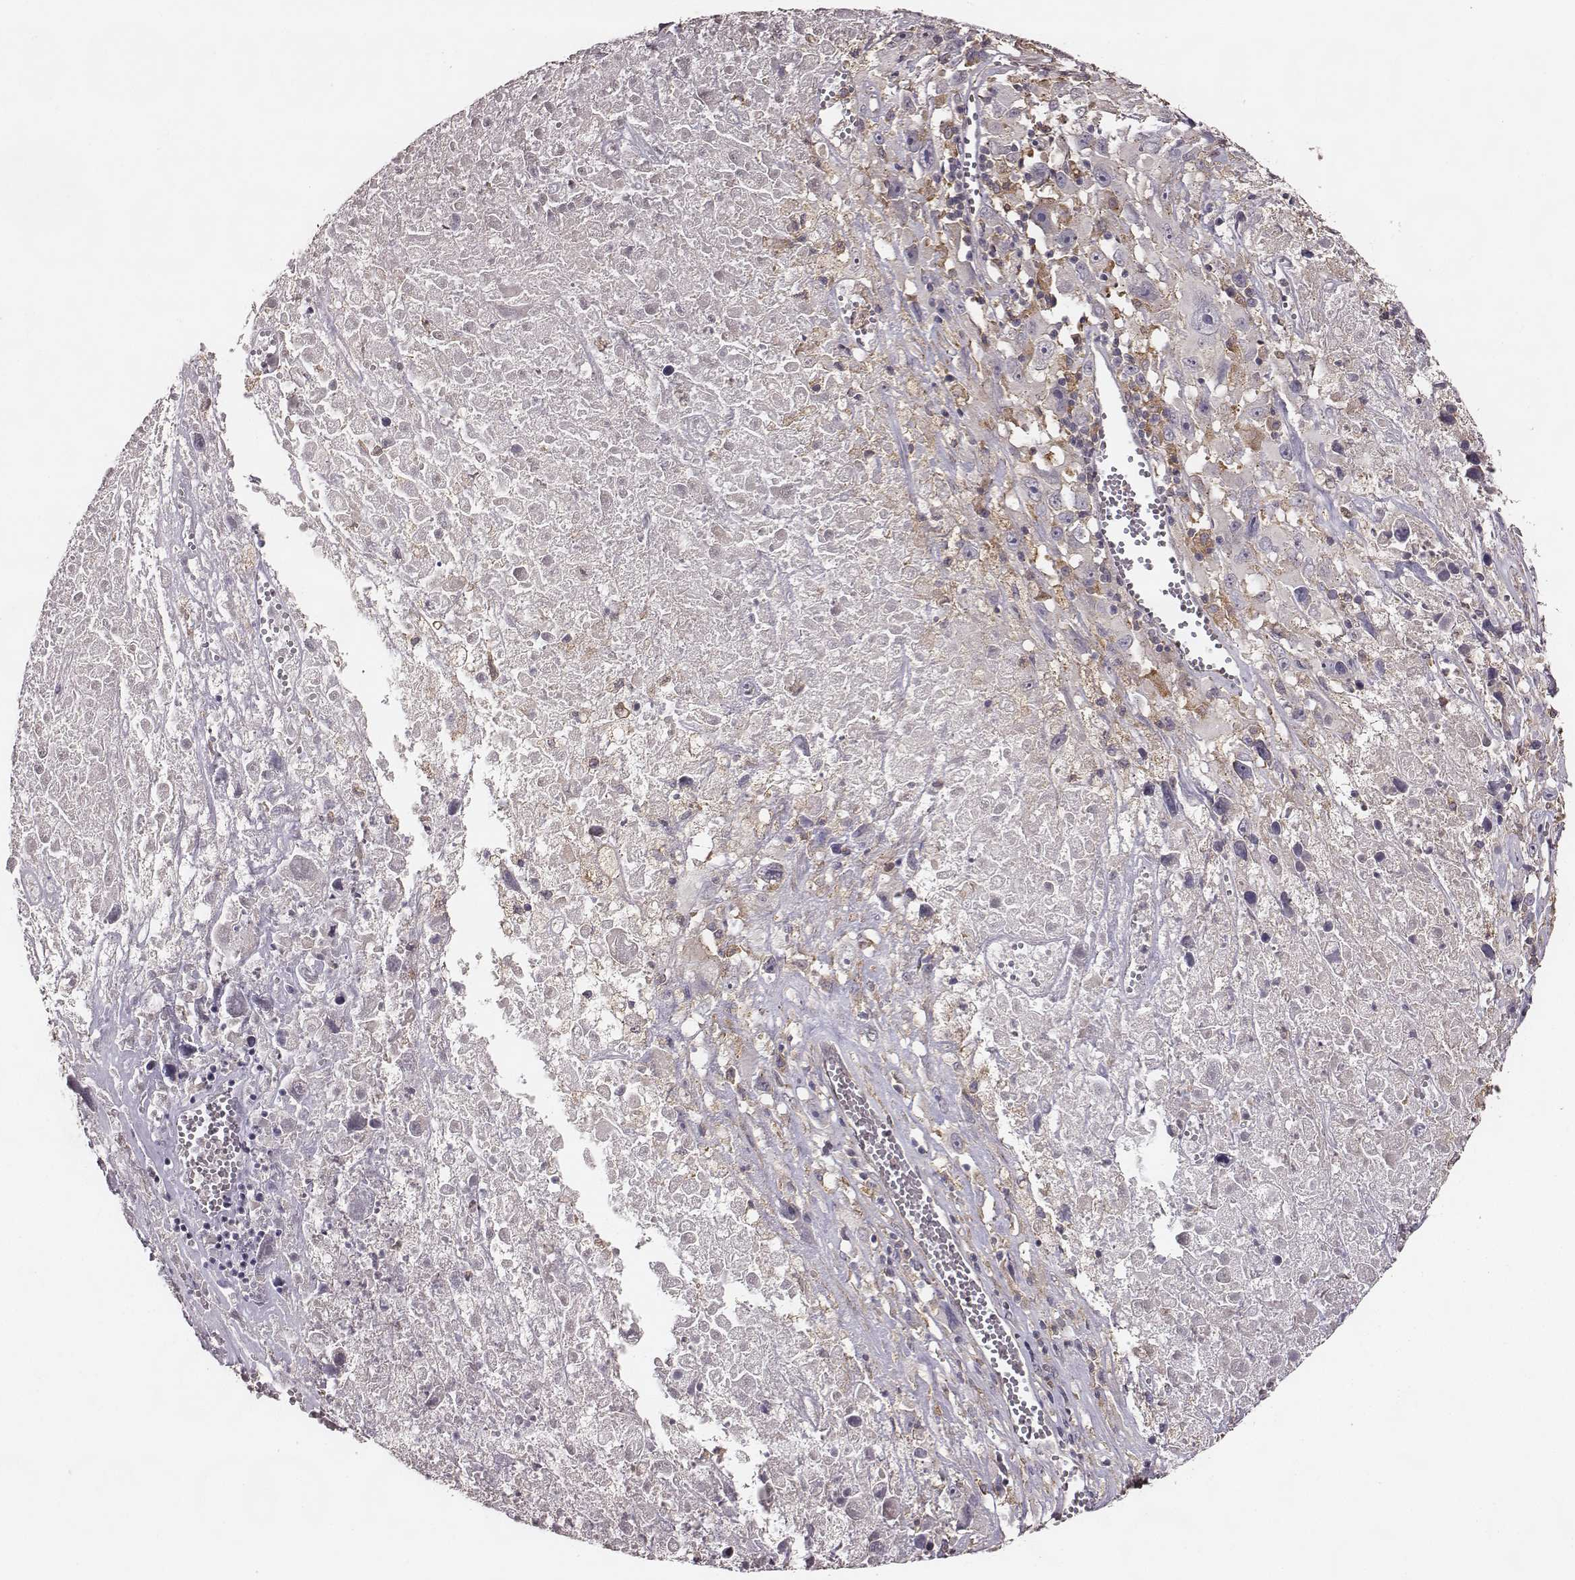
{"staining": {"intensity": "weak", "quantity": "25%-75%", "location": "cytoplasmic/membranous"}, "tissue": "melanoma", "cell_type": "Tumor cells", "image_type": "cancer", "snomed": [{"axis": "morphology", "description": "Malignant melanoma, Metastatic site"}, {"axis": "topography", "description": "Lymph node"}], "caption": "A photomicrograph of melanoma stained for a protein demonstrates weak cytoplasmic/membranous brown staining in tumor cells.", "gene": "VPS26A", "patient": {"sex": "male", "age": 50}}